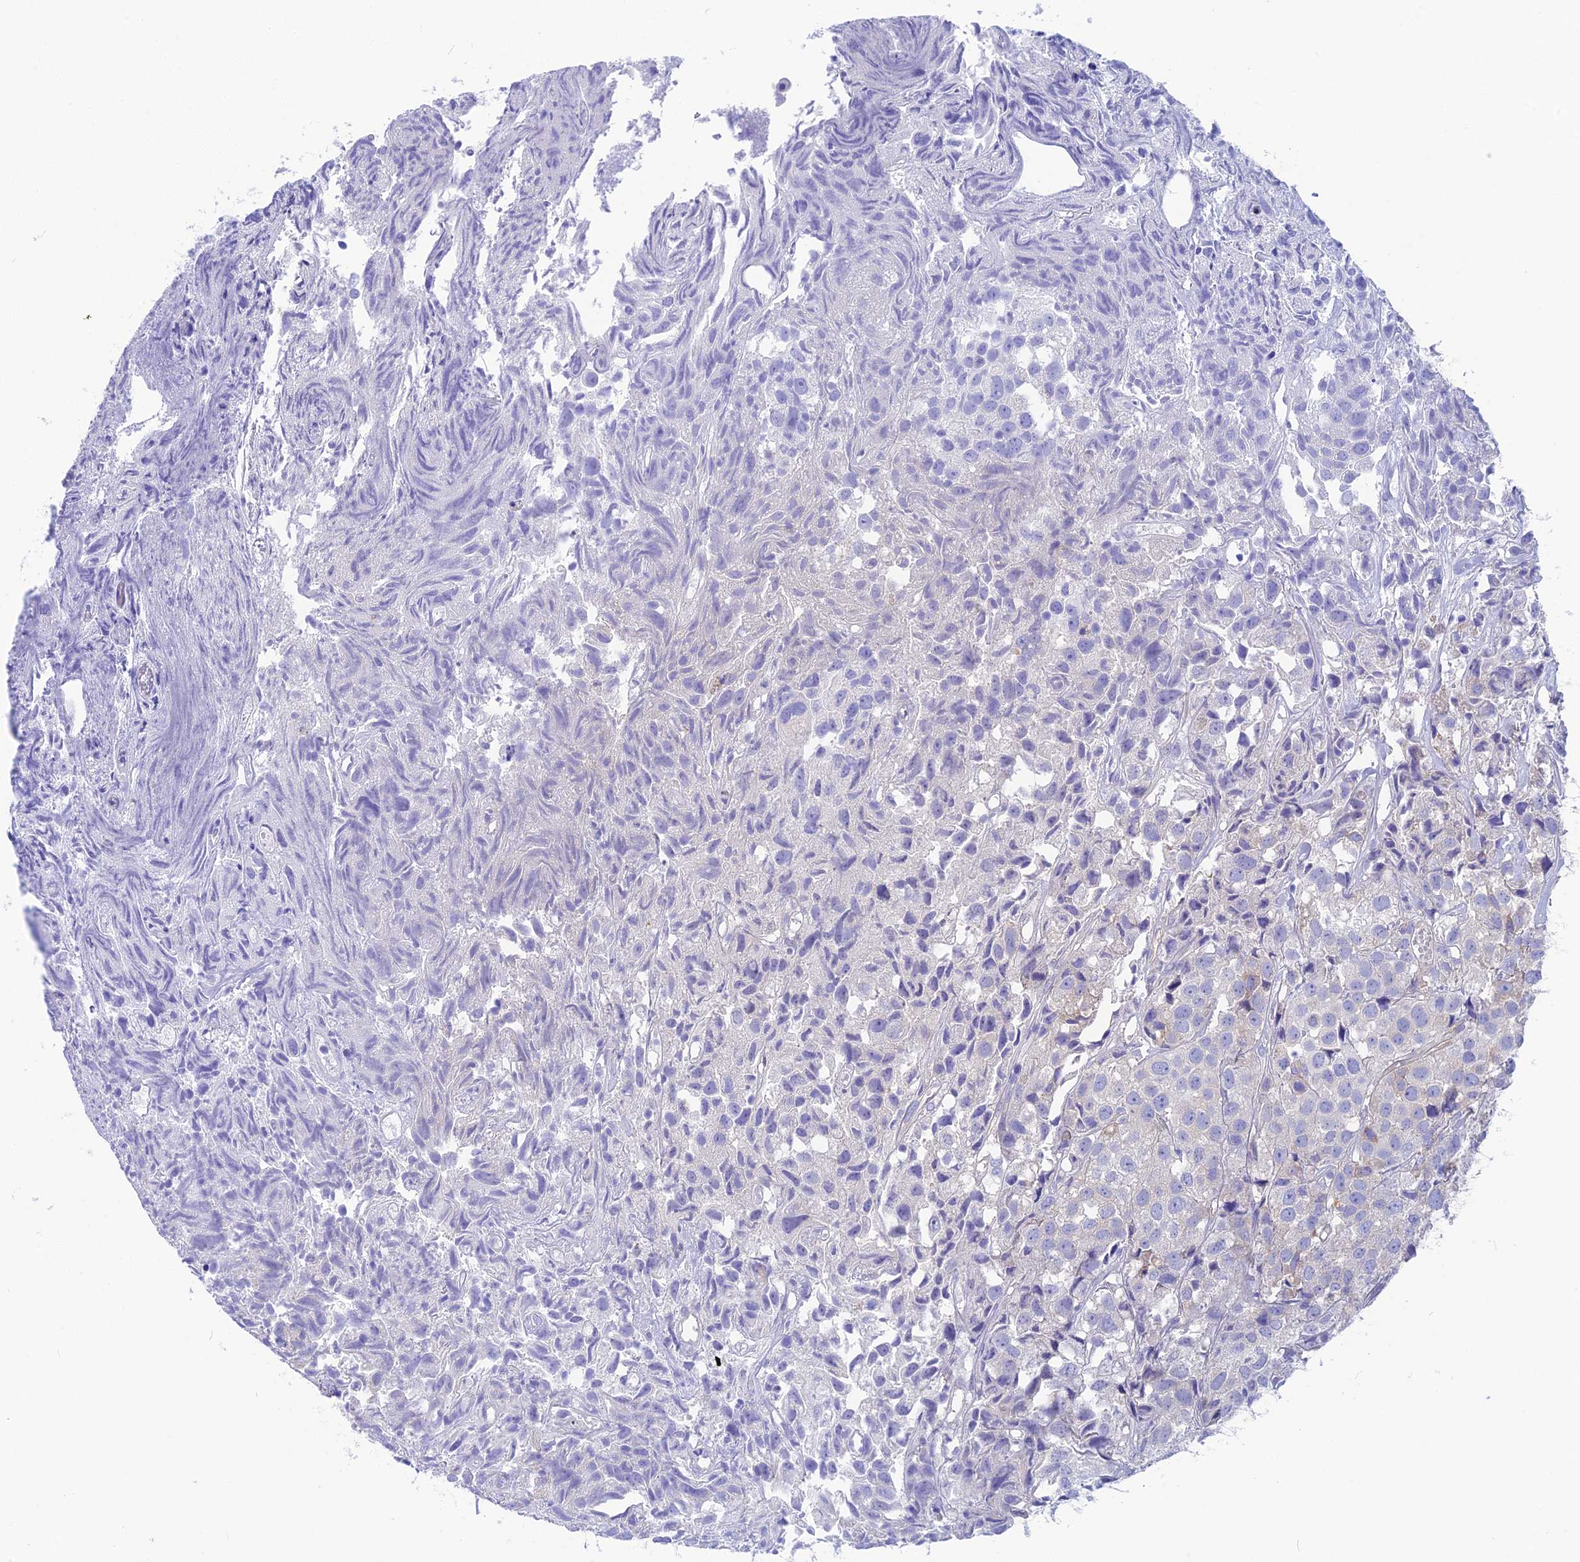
{"staining": {"intensity": "negative", "quantity": "none", "location": "none"}, "tissue": "urothelial cancer", "cell_type": "Tumor cells", "image_type": "cancer", "snomed": [{"axis": "morphology", "description": "Urothelial carcinoma, High grade"}, {"axis": "topography", "description": "Urinary bladder"}], "caption": "The photomicrograph demonstrates no significant positivity in tumor cells of high-grade urothelial carcinoma. (Stains: DAB immunohistochemistry (IHC) with hematoxylin counter stain, Microscopy: brightfield microscopy at high magnification).", "gene": "LZTFL1", "patient": {"sex": "female", "age": 75}}